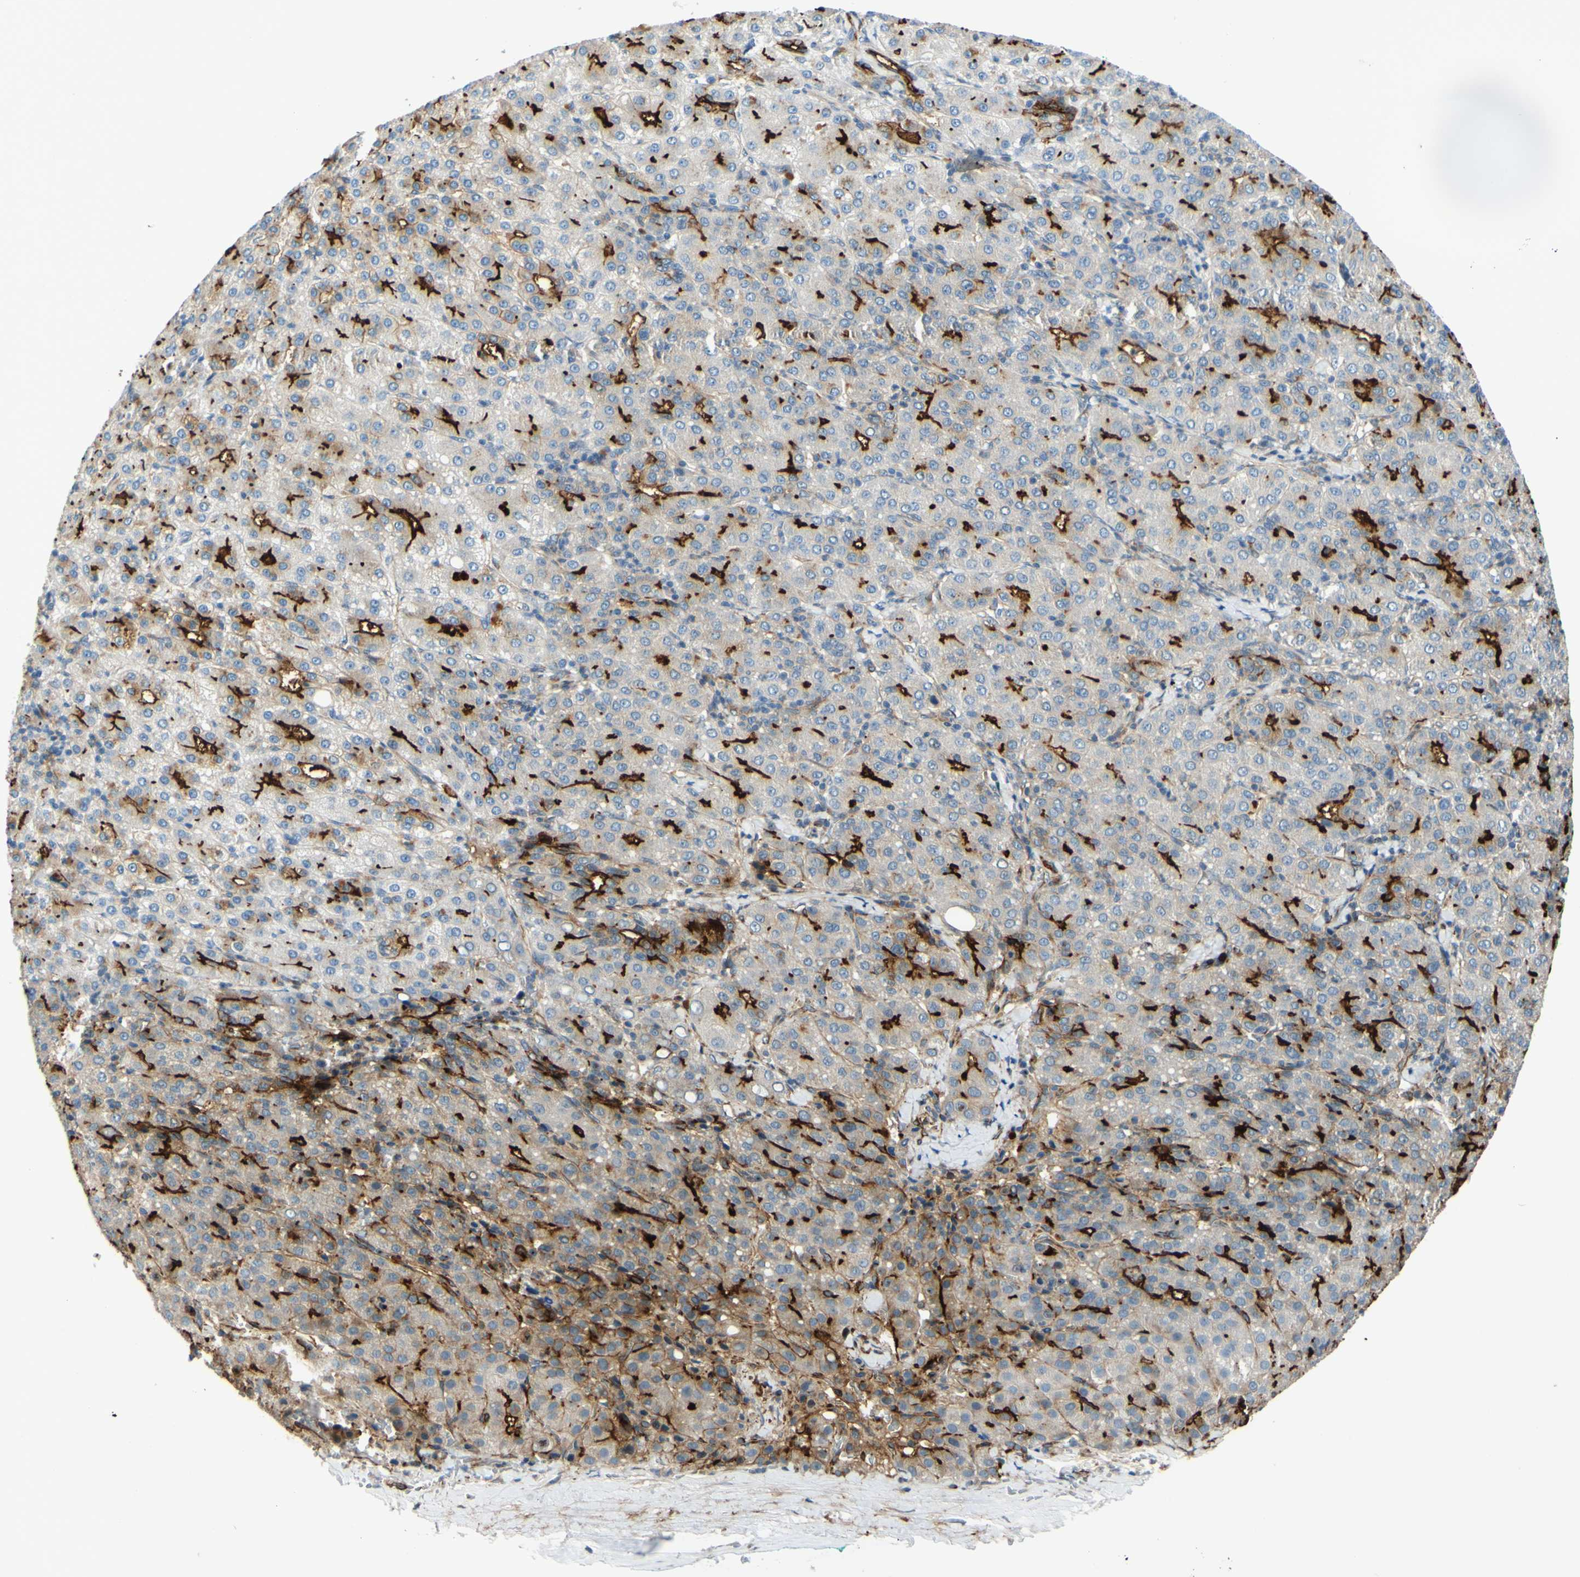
{"staining": {"intensity": "strong", "quantity": "25%-75%", "location": "cytoplasmic/membranous"}, "tissue": "liver cancer", "cell_type": "Tumor cells", "image_type": "cancer", "snomed": [{"axis": "morphology", "description": "Carcinoma, Hepatocellular, NOS"}, {"axis": "topography", "description": "Liver"}], "caption": "Hepatocellular carcinoma (liver) was stained to show a protein in brown. There is high levels of strong cytoplasmic/membranous staining in approximately 25%-75% of tumor cells. The staining is performed using DAB (3,3'-diaminobenzidine) brown chromogen to label protein expression. The nuclei are counter-stained blue using hematoxylin.", "gene": "ARHGAP1", "patient": {"sex": "male", "age": 65}}